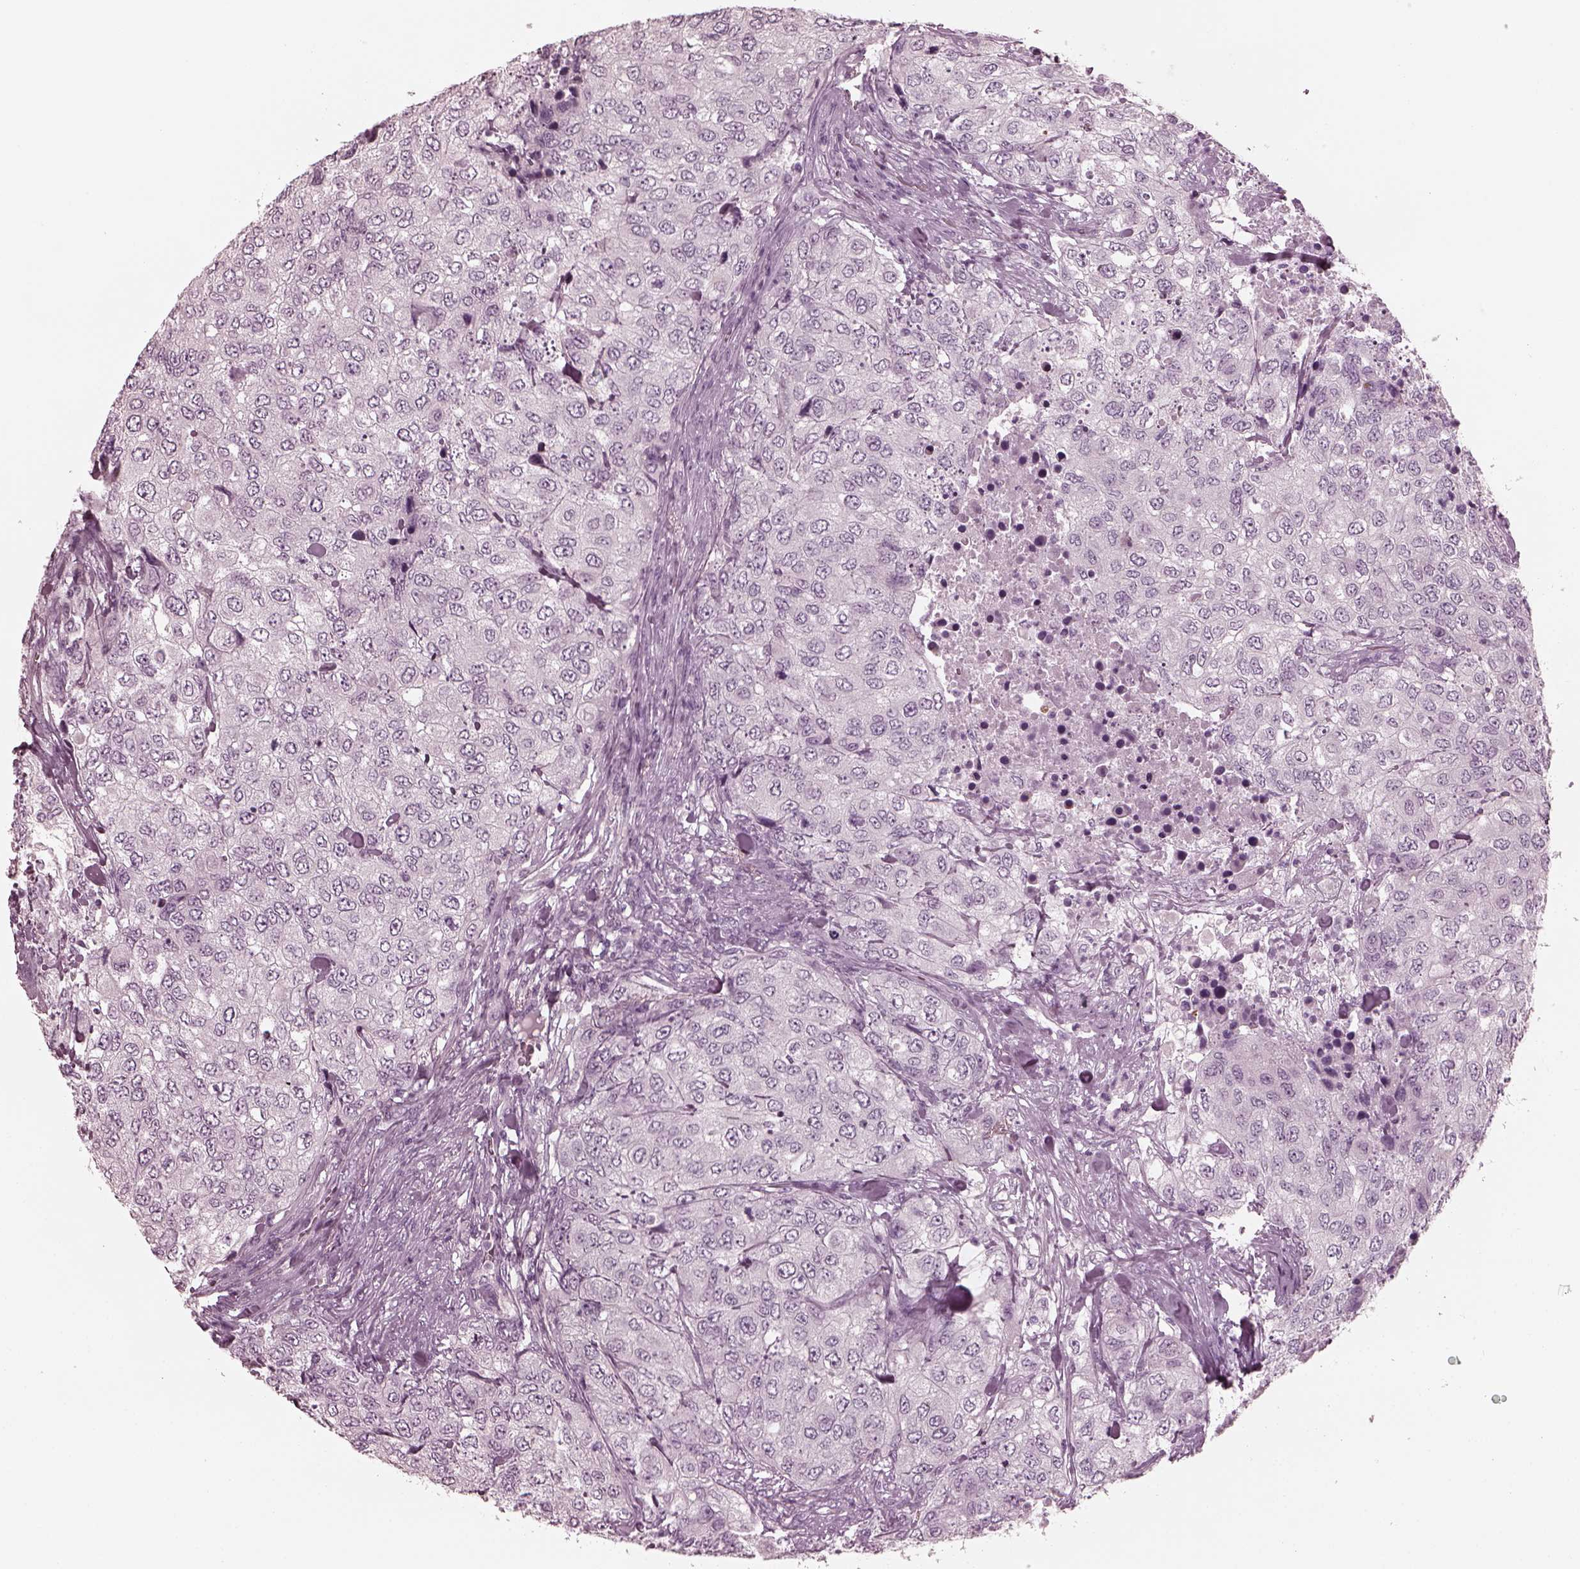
{"staining": {"intensity": "negative", "quantity": "none", "location": "none"}, "tissue": "urothelial cancer", "cell_type": "Tumor cells", "image_type": "cancer", "snomed": [{"axis": "morphology", "description": "Urothelial carcinoma, High grade"}, {"axis": "topography", "description": "Urinary bladder"}], "caption": "A high-resolution image shows immunohistochemistry staining of urothelial cancer, which exhibits no significant staining in tumor cells.", "gene": "GRM6", "patient": {"sex": "female", "age": 78}}